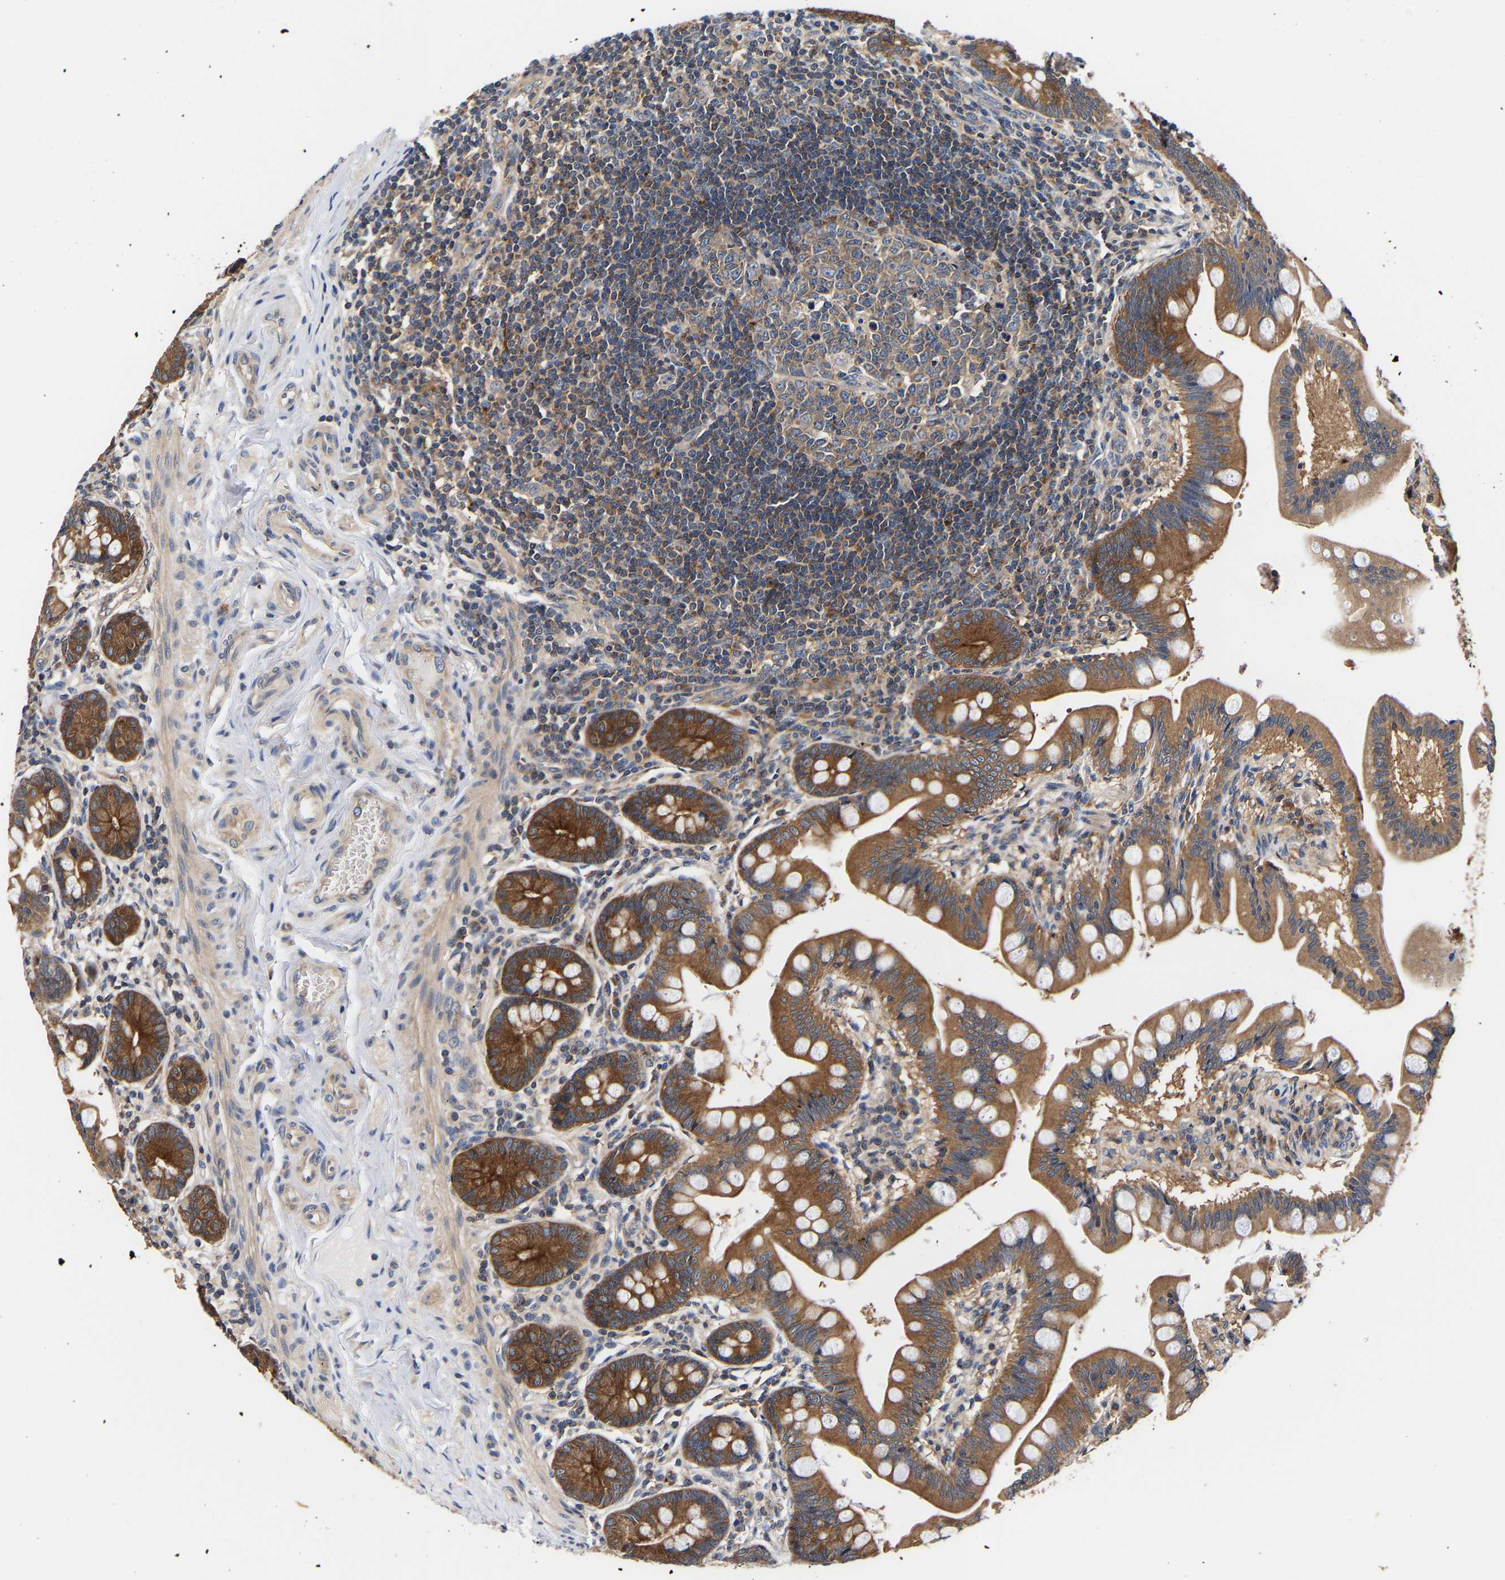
{"staining": {"intensity": "moderate", "quantity": ">75%", "location": "cytoplasmic/membranous"}, "tissue": "small intestine", "cell_type": "Glandular cells", "image_type": "normal", "snomed": [{"axis": "morphology", "description": "Normal tissue, NOS"}, {"axis": "topography", "description": "Small intestine"}], "caption": "Immunohistochemical staining of benign small intestine reveals >75% levels of moderate cytoplasmic/membranous protein staining in about >75% of glandular cells.", "gene": "LRBA", "patient": {"sex": "male", "age": 7}}